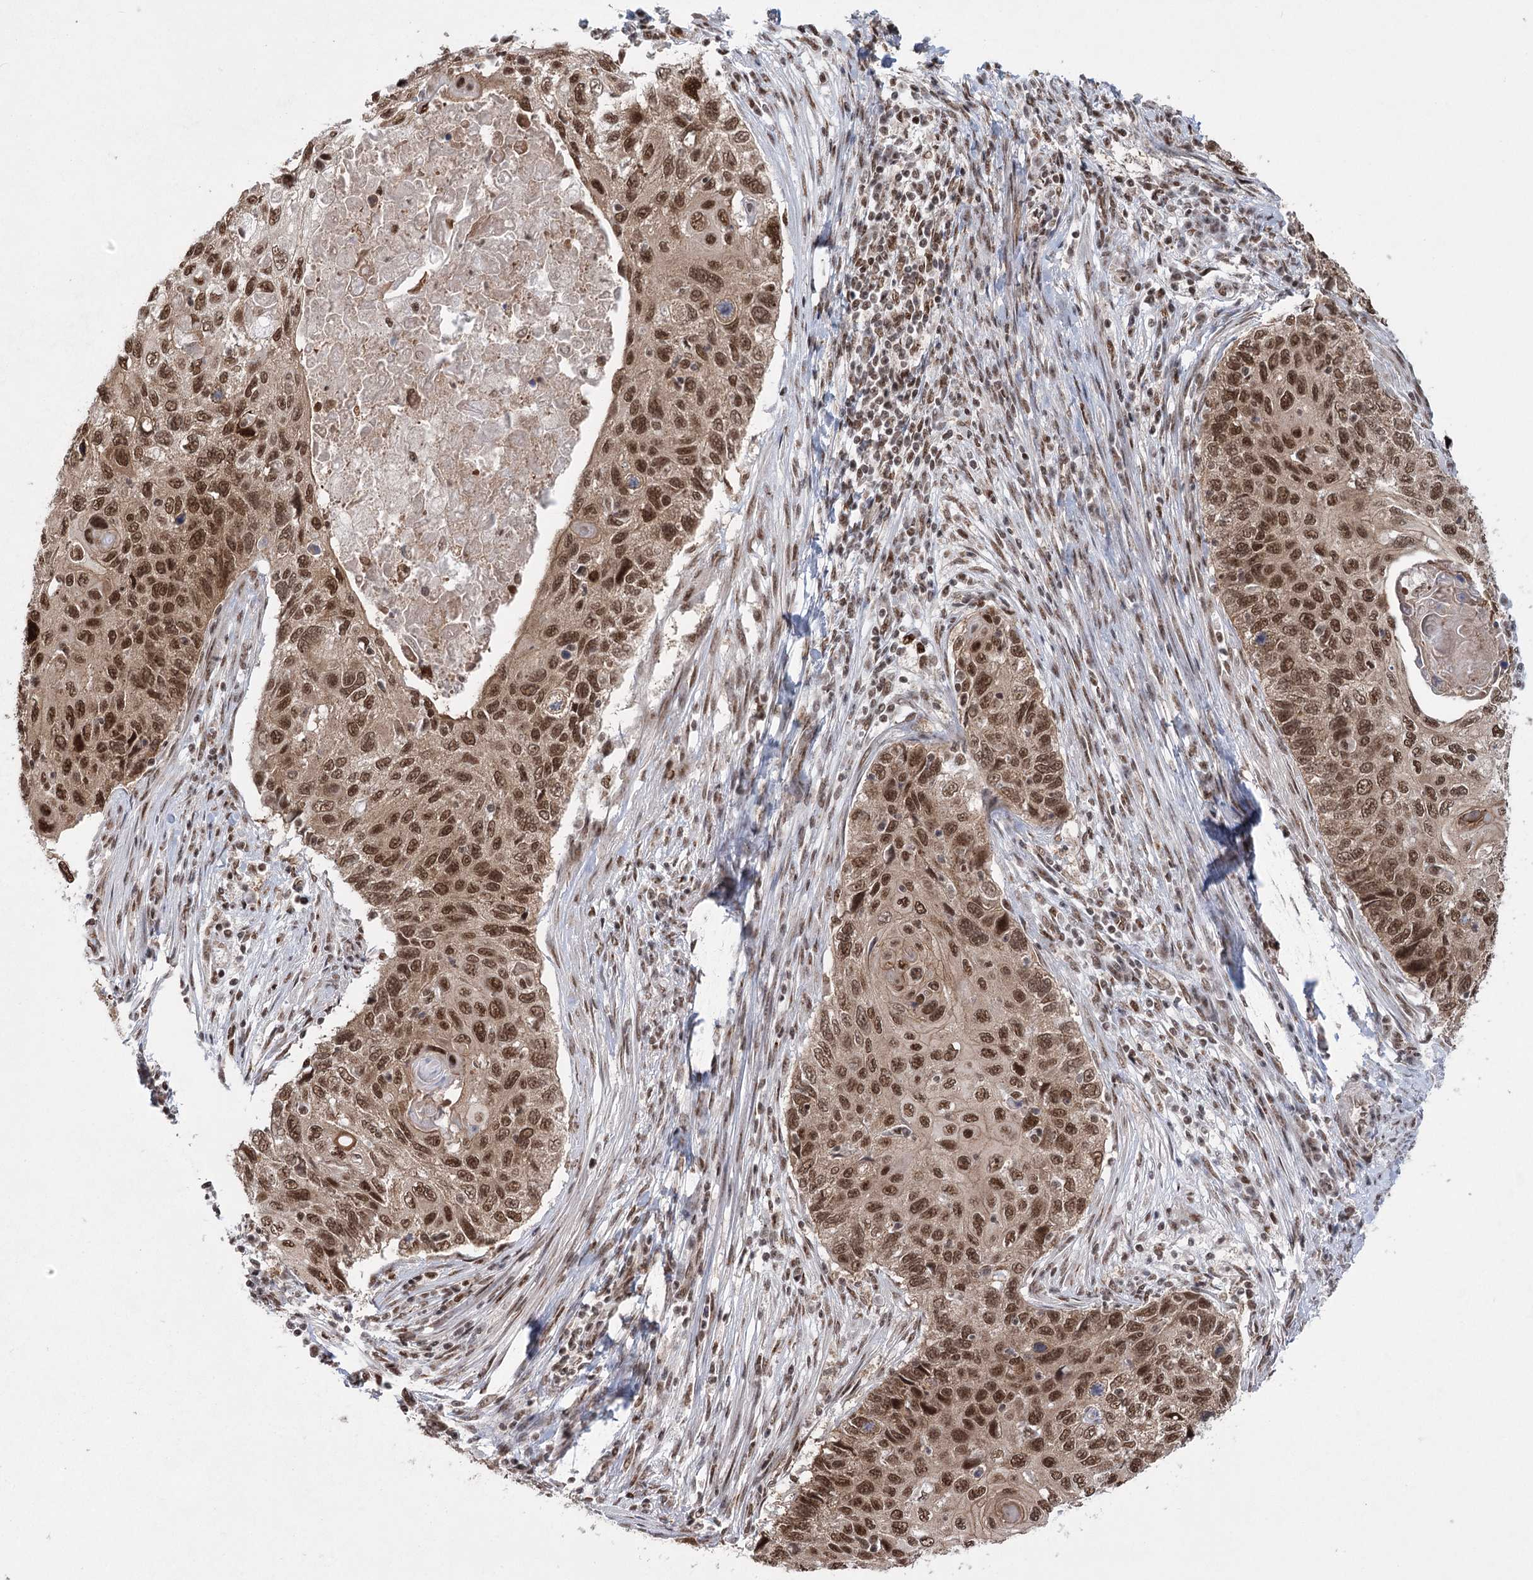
{"staining": {"intensity": "strong", "quantity": ">75%", "location": "nuclear"}, "tissue": "cervical cancer", "cell_type": "Tumor cells", "image_type": "cancer", "snomed": [{"axis": "morphology", "description": "Squamous cell carcinoma, NOS"}, {"axis": "topography", "description": "Cervix"}], "caption": "Cervical squamous cell carcinoma was stained to show a protein in brown. There is high levels of strong nuclear expression in approximately >75% of tumor cells.", "gene": "ZCCHC8", "patient": {"sex": "female", "age": 70}}